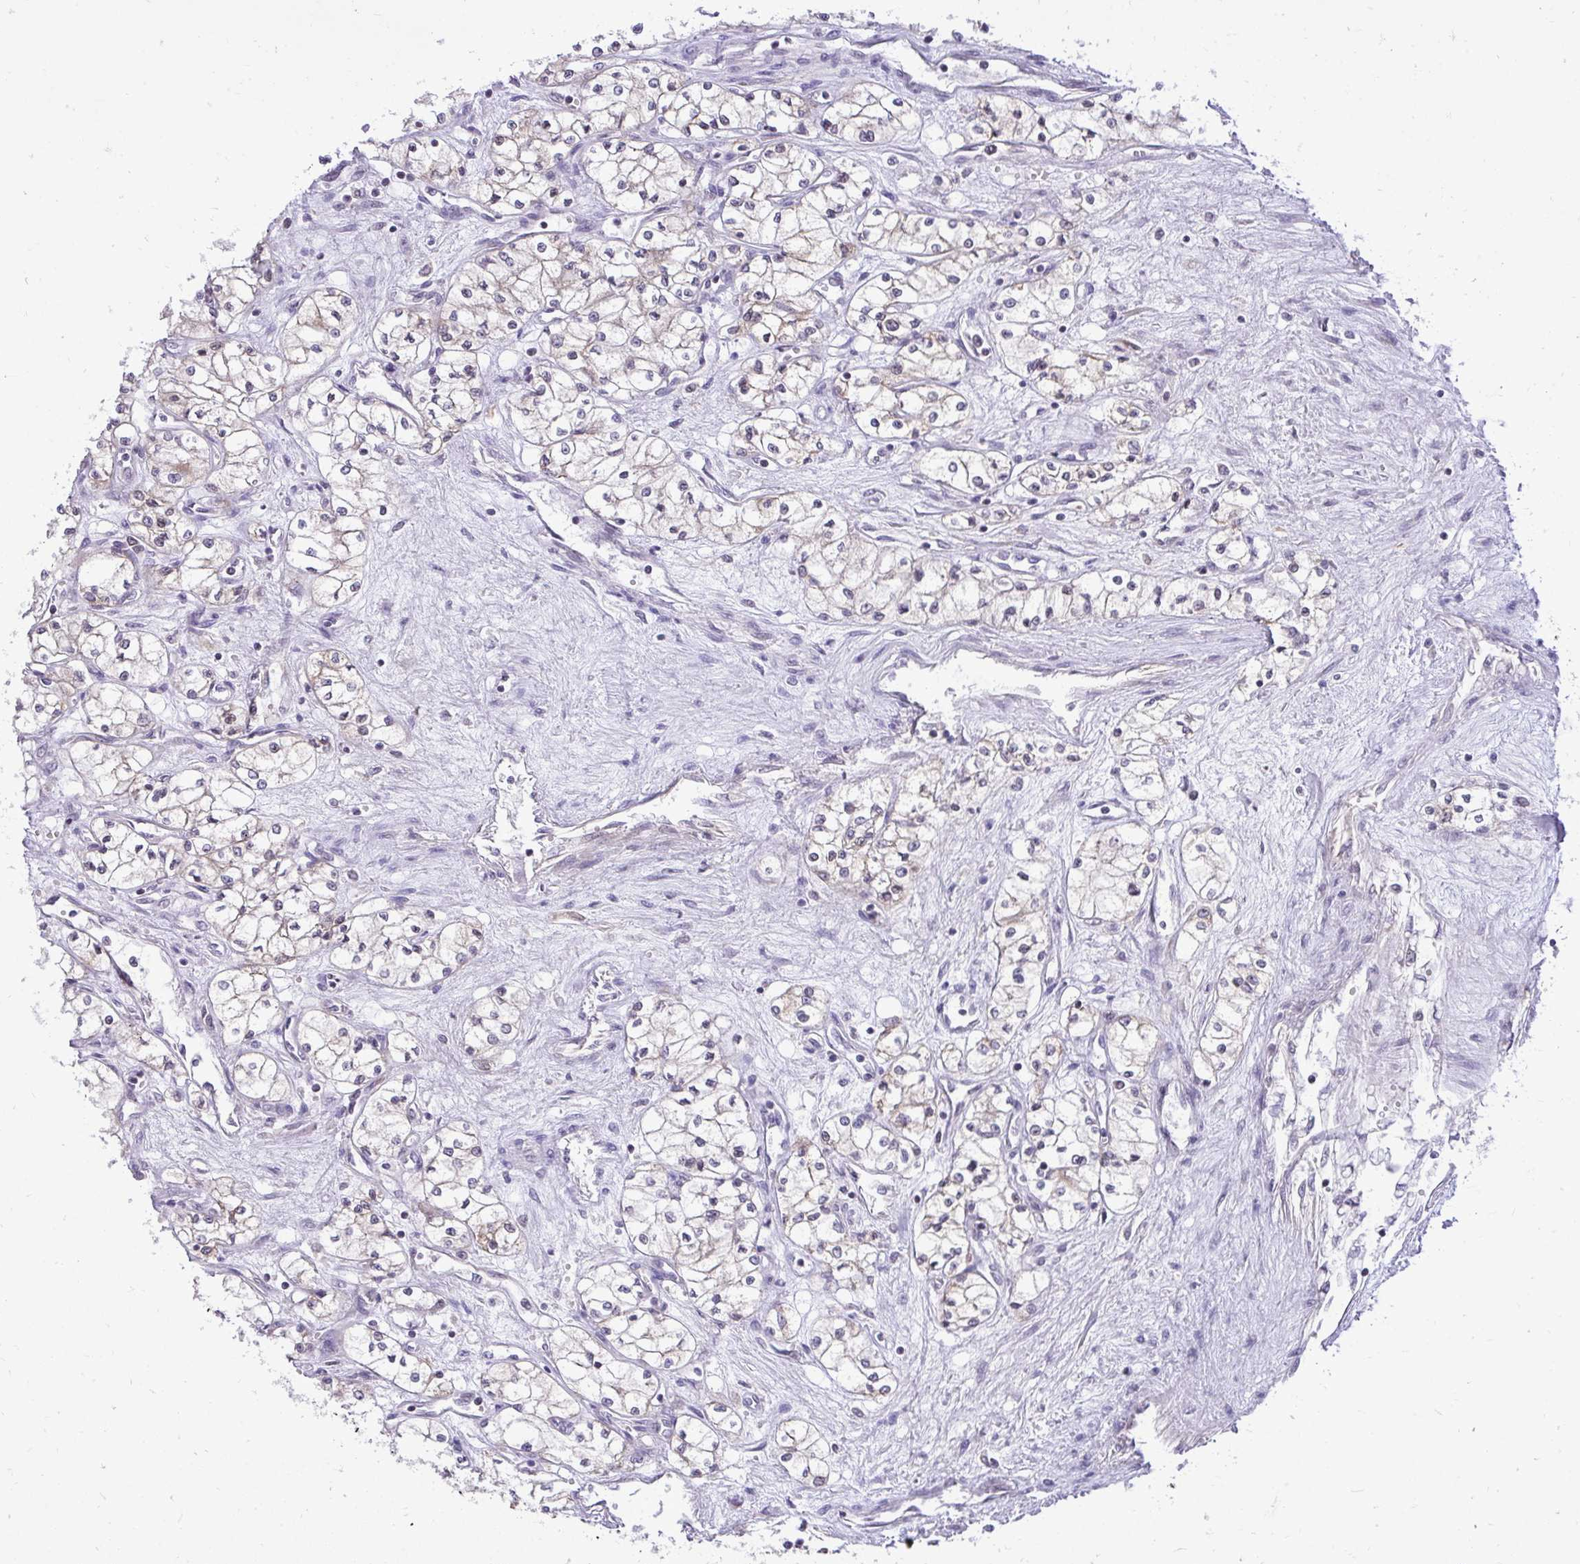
{"staining": {"intensity": "weak", "quantity": "<25%", "location": "cytoplasmic/membranous"}, "tissue": "renal cancer", "cell_type": "Tumor cells", "image_type": "cancer", "snomed": [{"axis": "morphology", "description": "Normal tissue, NOS"}, {"axis": "morphology", "description": "Adenocarcinoma, NOS"}, {"axis": "topography", "description": "Kidney"}], "caption": "This is an IHC image of human renal adenocarcinoma. There is no staining in tumor cells.", "gene": "METTL9", "patient": {"sex": "male", "age": 59}}